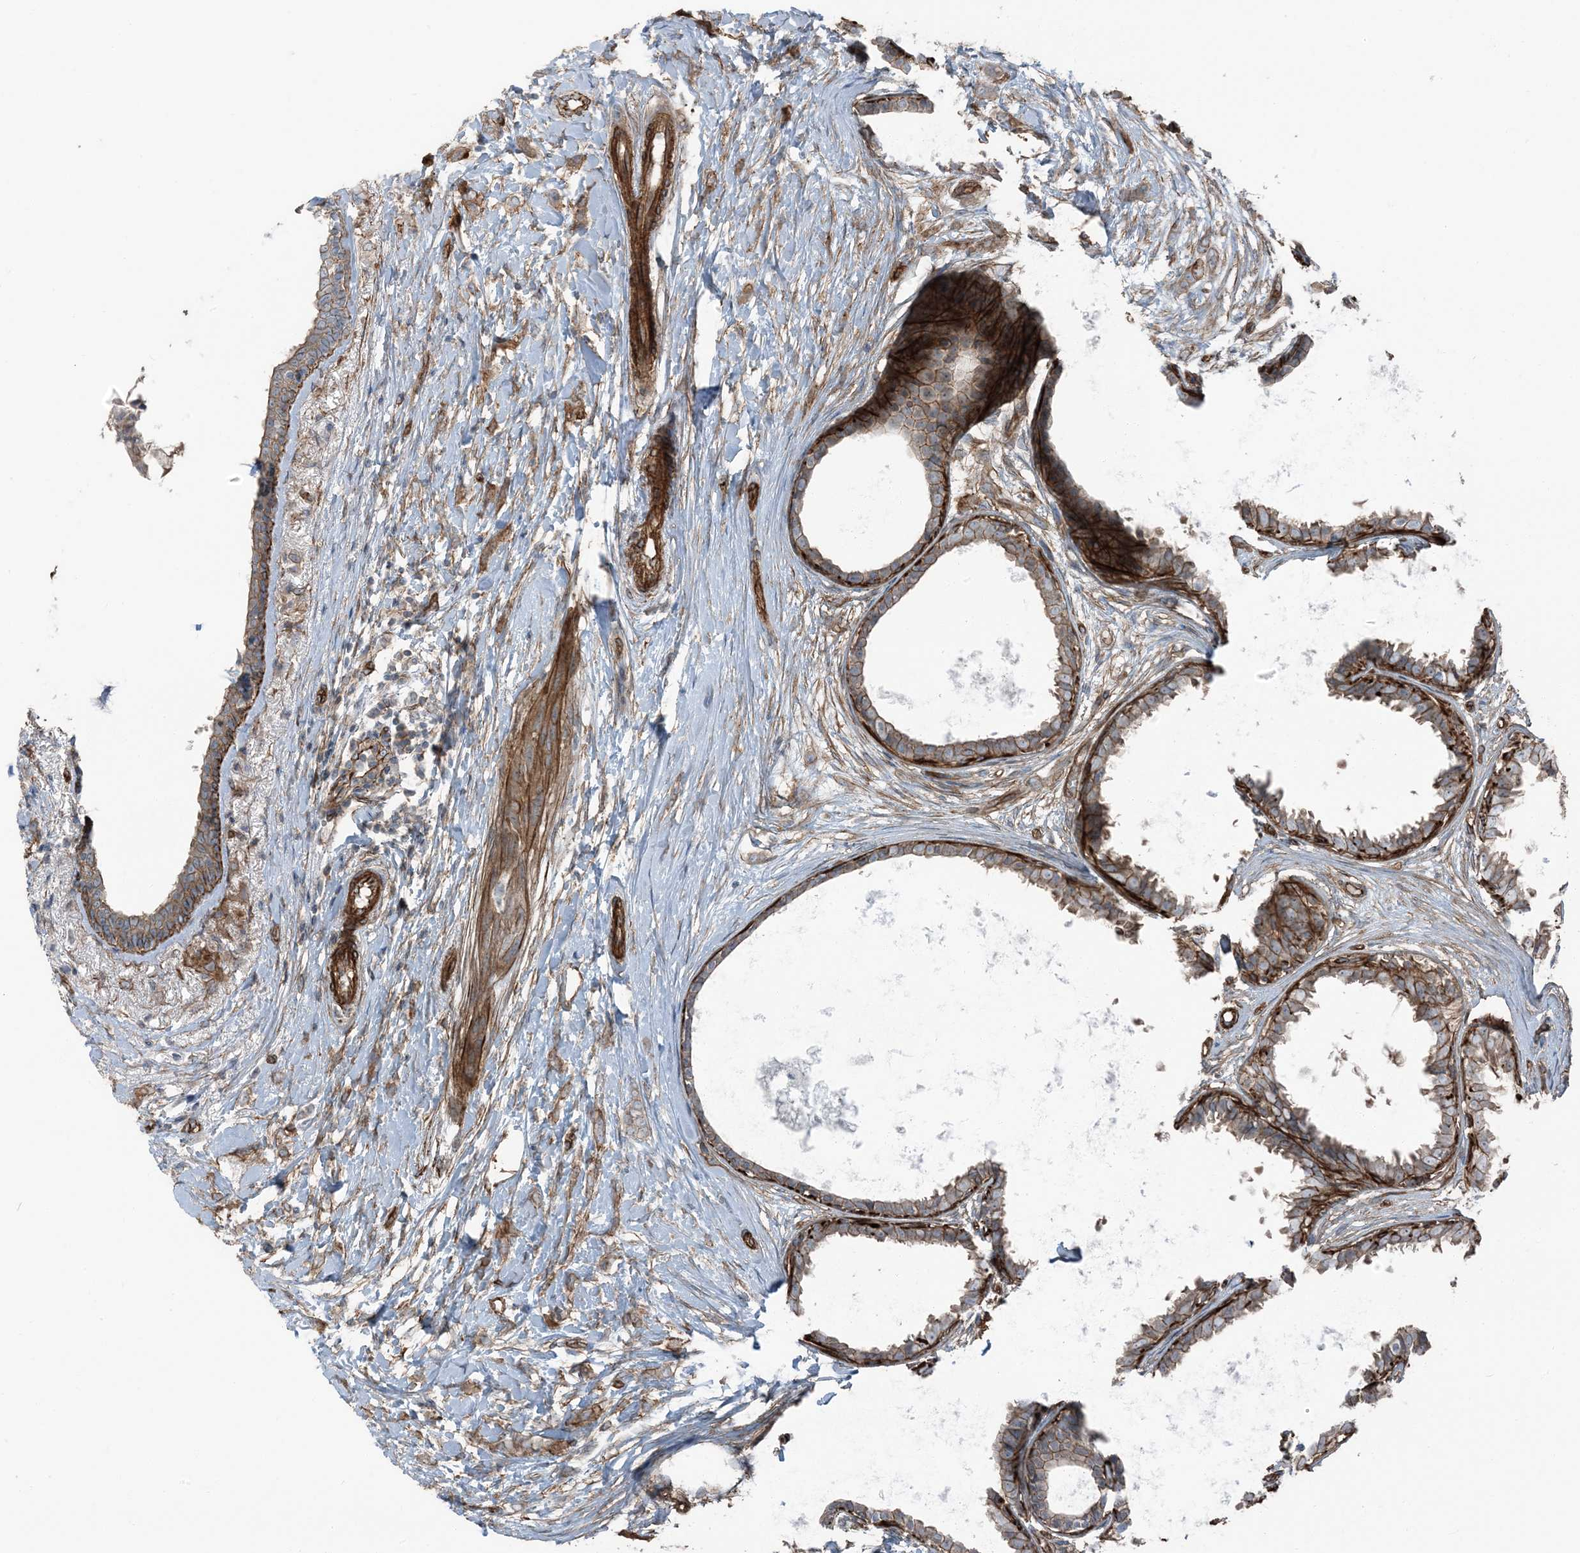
{"staining": {"intensity": "moderate", "quantity": ">75%", "location": "cytoplasmic/membranous"}, "tissue": "breast cancer", "cell_type": "Tumor cells", "image_type": "cancer", "snomed": [{"axis": "morphology", "description": "Normal tissue, NOS"}, {"axis": "morphology", "description": "Lobular carcinoma"}, {"axis": "topography", "description": "Breast"}], "caption": "A photomicrograph of human breast lobular carcinoma stained for a protein exhibits moderate cytoplasmic/membranous brown staining in tumor cells.", "gene": "ZFP90", "patient": {"sex": "female", "age": 47}}